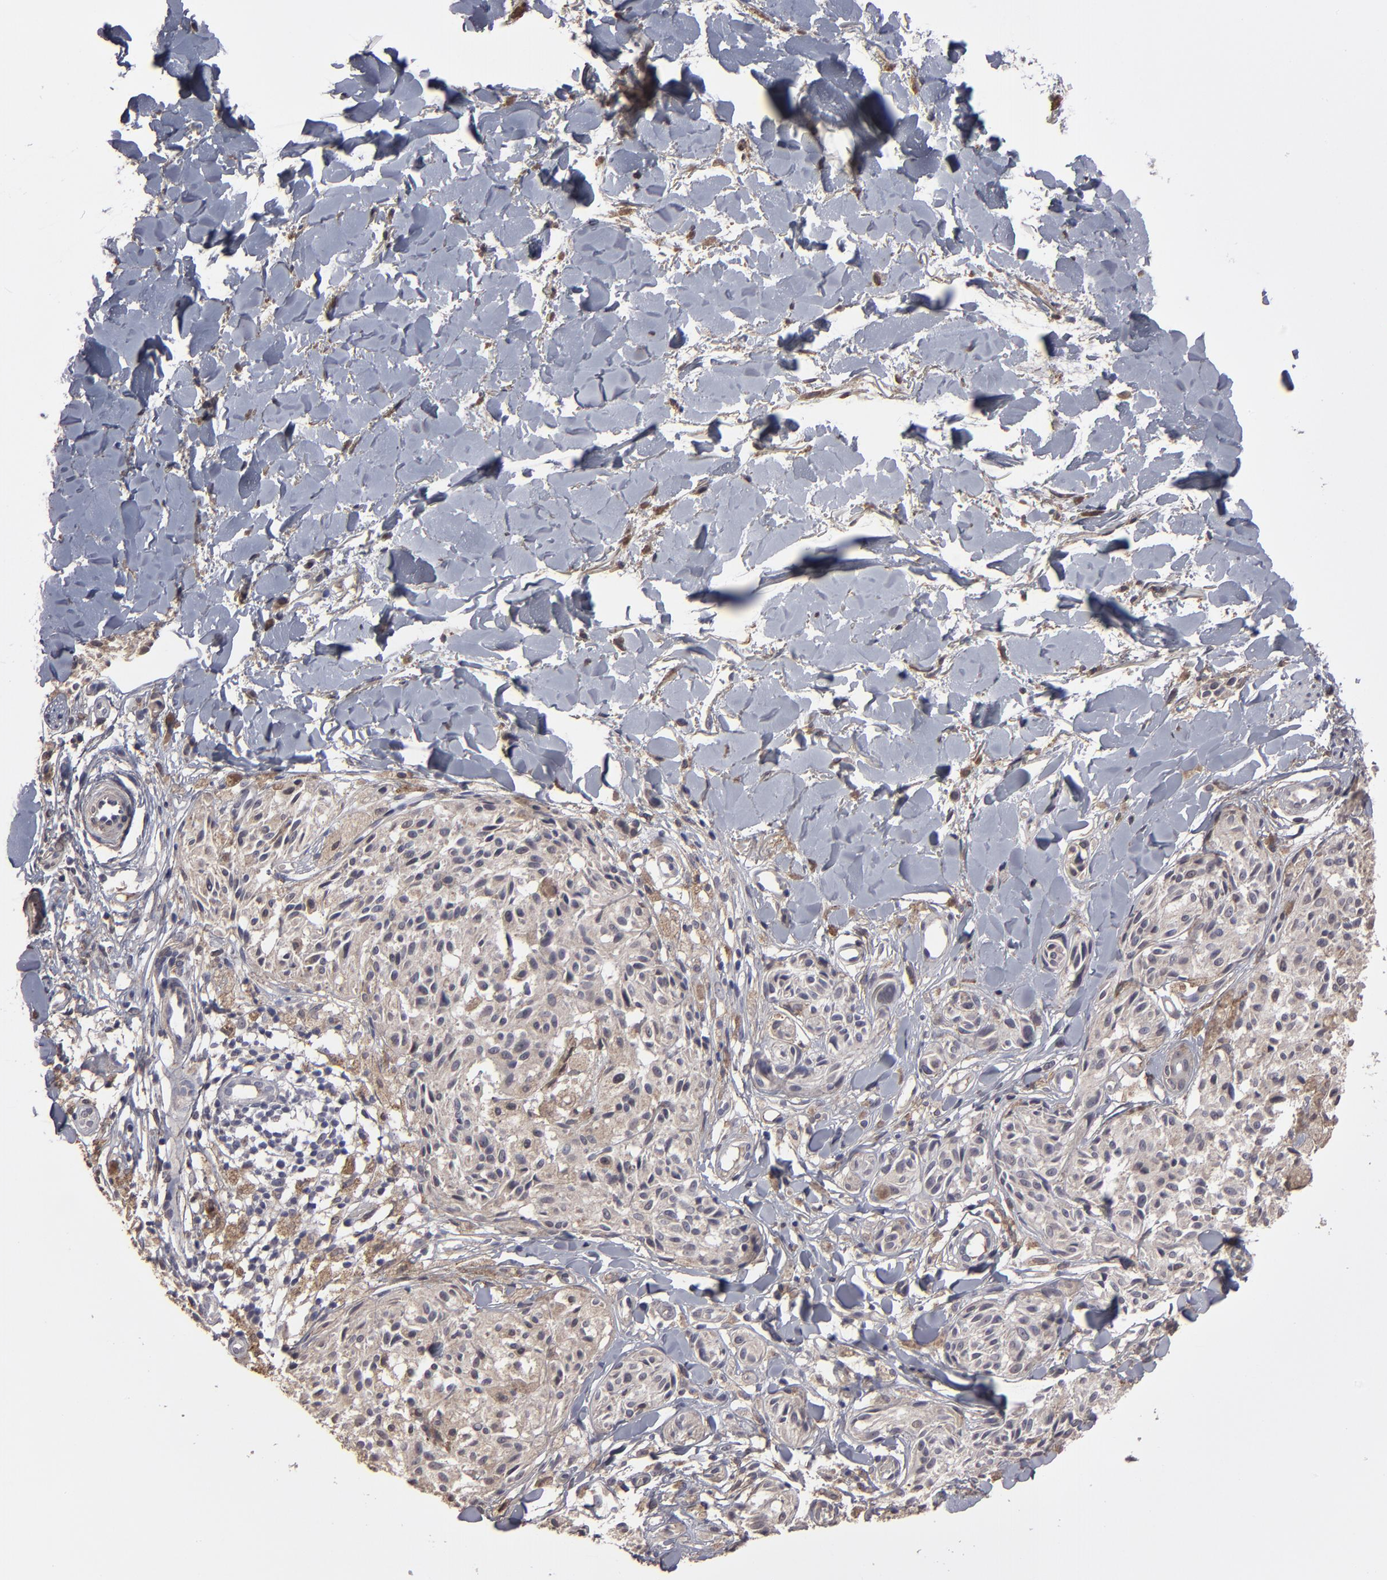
{"staining": {"intensity": "weak", "quantity": ">75%", "location": "cytoplasmic/membranous"}, "tissue": "melanoma", "cell_type": "Tumor cells", "image_type": "cancer", "snomed": [{"axis": "morphology", "description": "Malignant melanoma, Metastatic site"}, {"axis": "topography", "description": "Skin"}], "caption": "A low amount of weak cytoplasmic/membranous expression is seen in approximately >75% of tumor cells in melanoma tissue.", "gene": "ITGB5", "patient": {"sex": "female", "age": 66}}